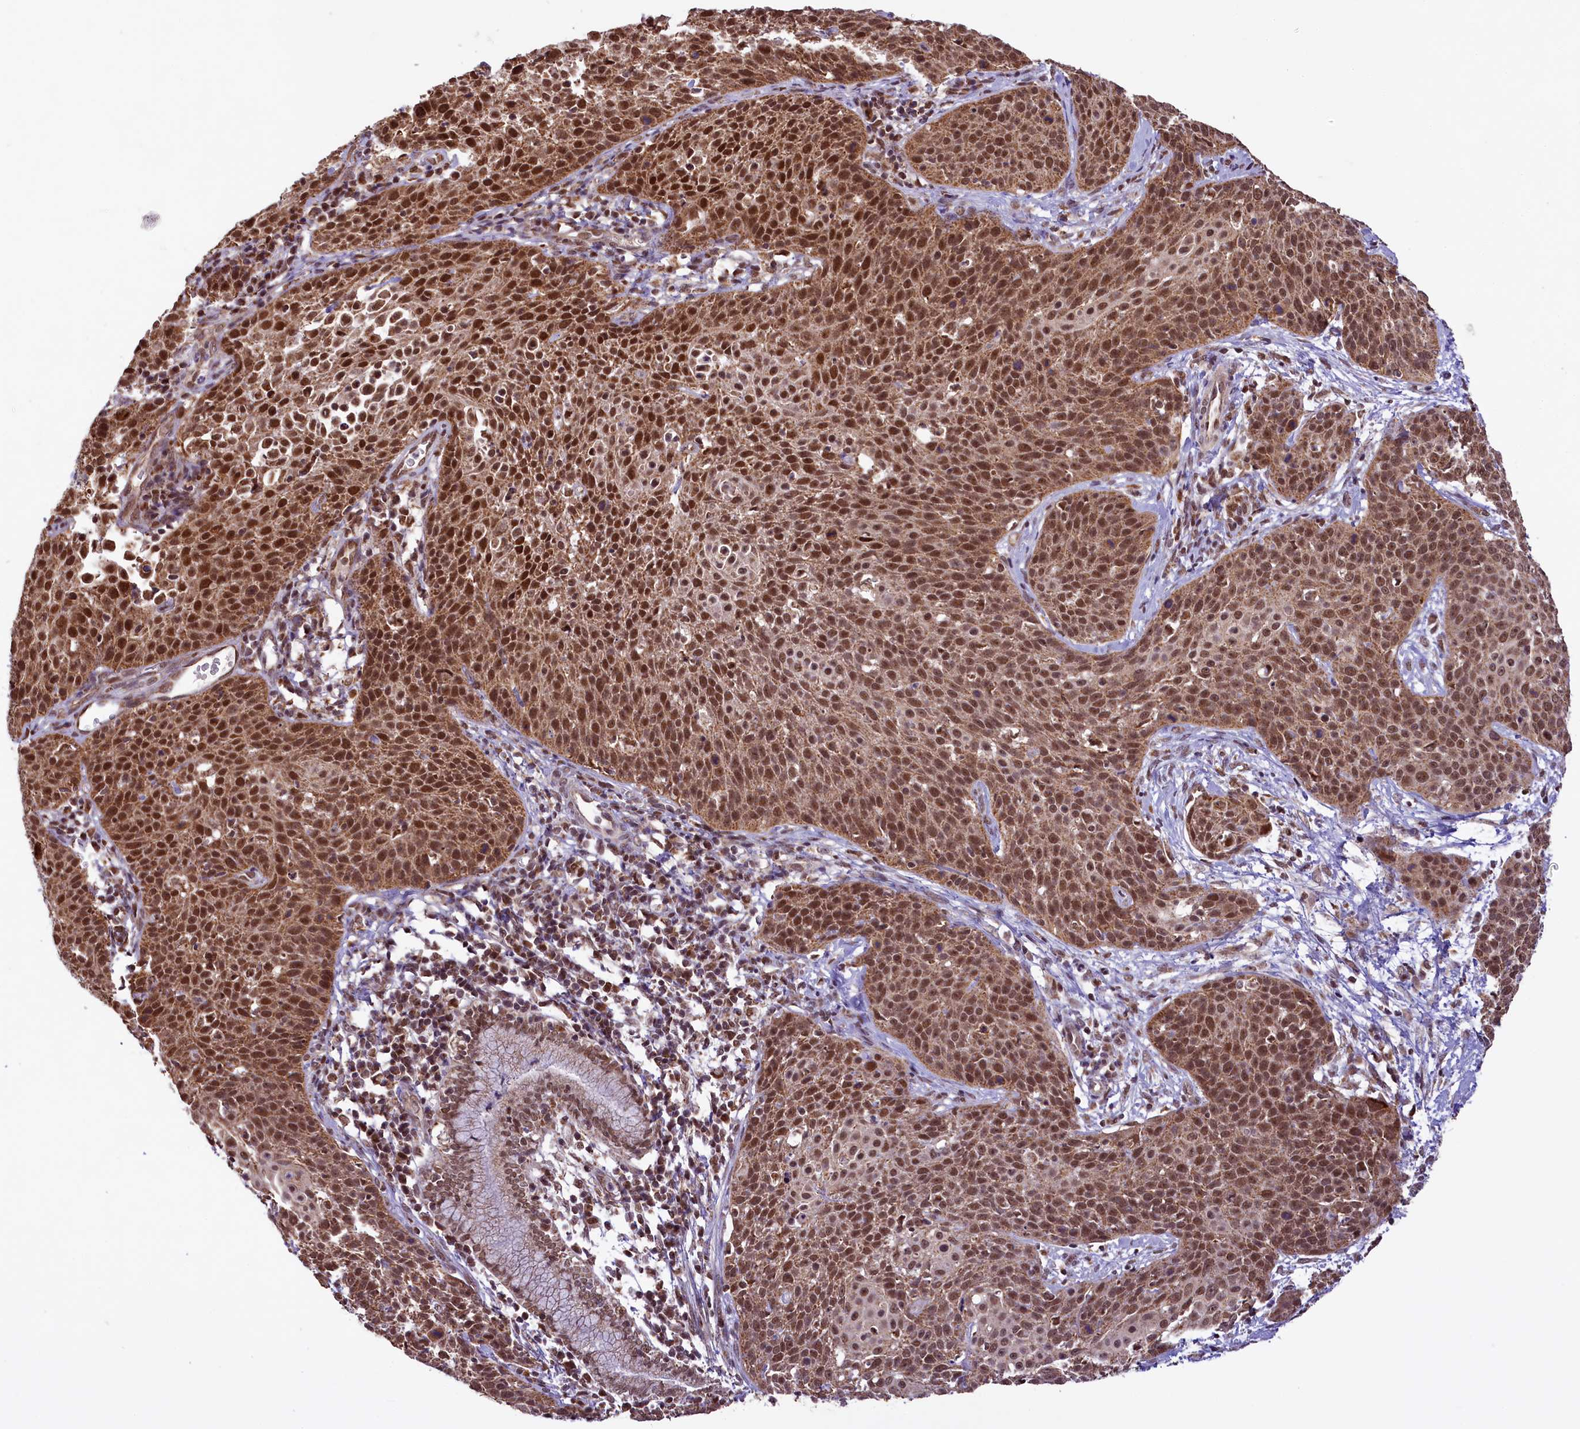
{"staining": {"intensity": "strong", "quantity": ">75%", "location": "nuclear"}, "tissue": "cervical cancer", "cell_type": "Tumor cells", "image_type": "cancer", "snomed": [{"axis": "morphology", "description": "Squamous cell carcinoma, NOS"}, {"axis": "topography", "description": "Cervix"}], "caption": "Immunohistochemistry (IHC) photomicrograph of squamous cell carcinoma (cervical) stained for a protein (brown), which displays high levels of strong nuclear staining in approximately >75% of tumor cells.", "gene": "PAF1", "patient": {"sex": "female", "age": 38}}